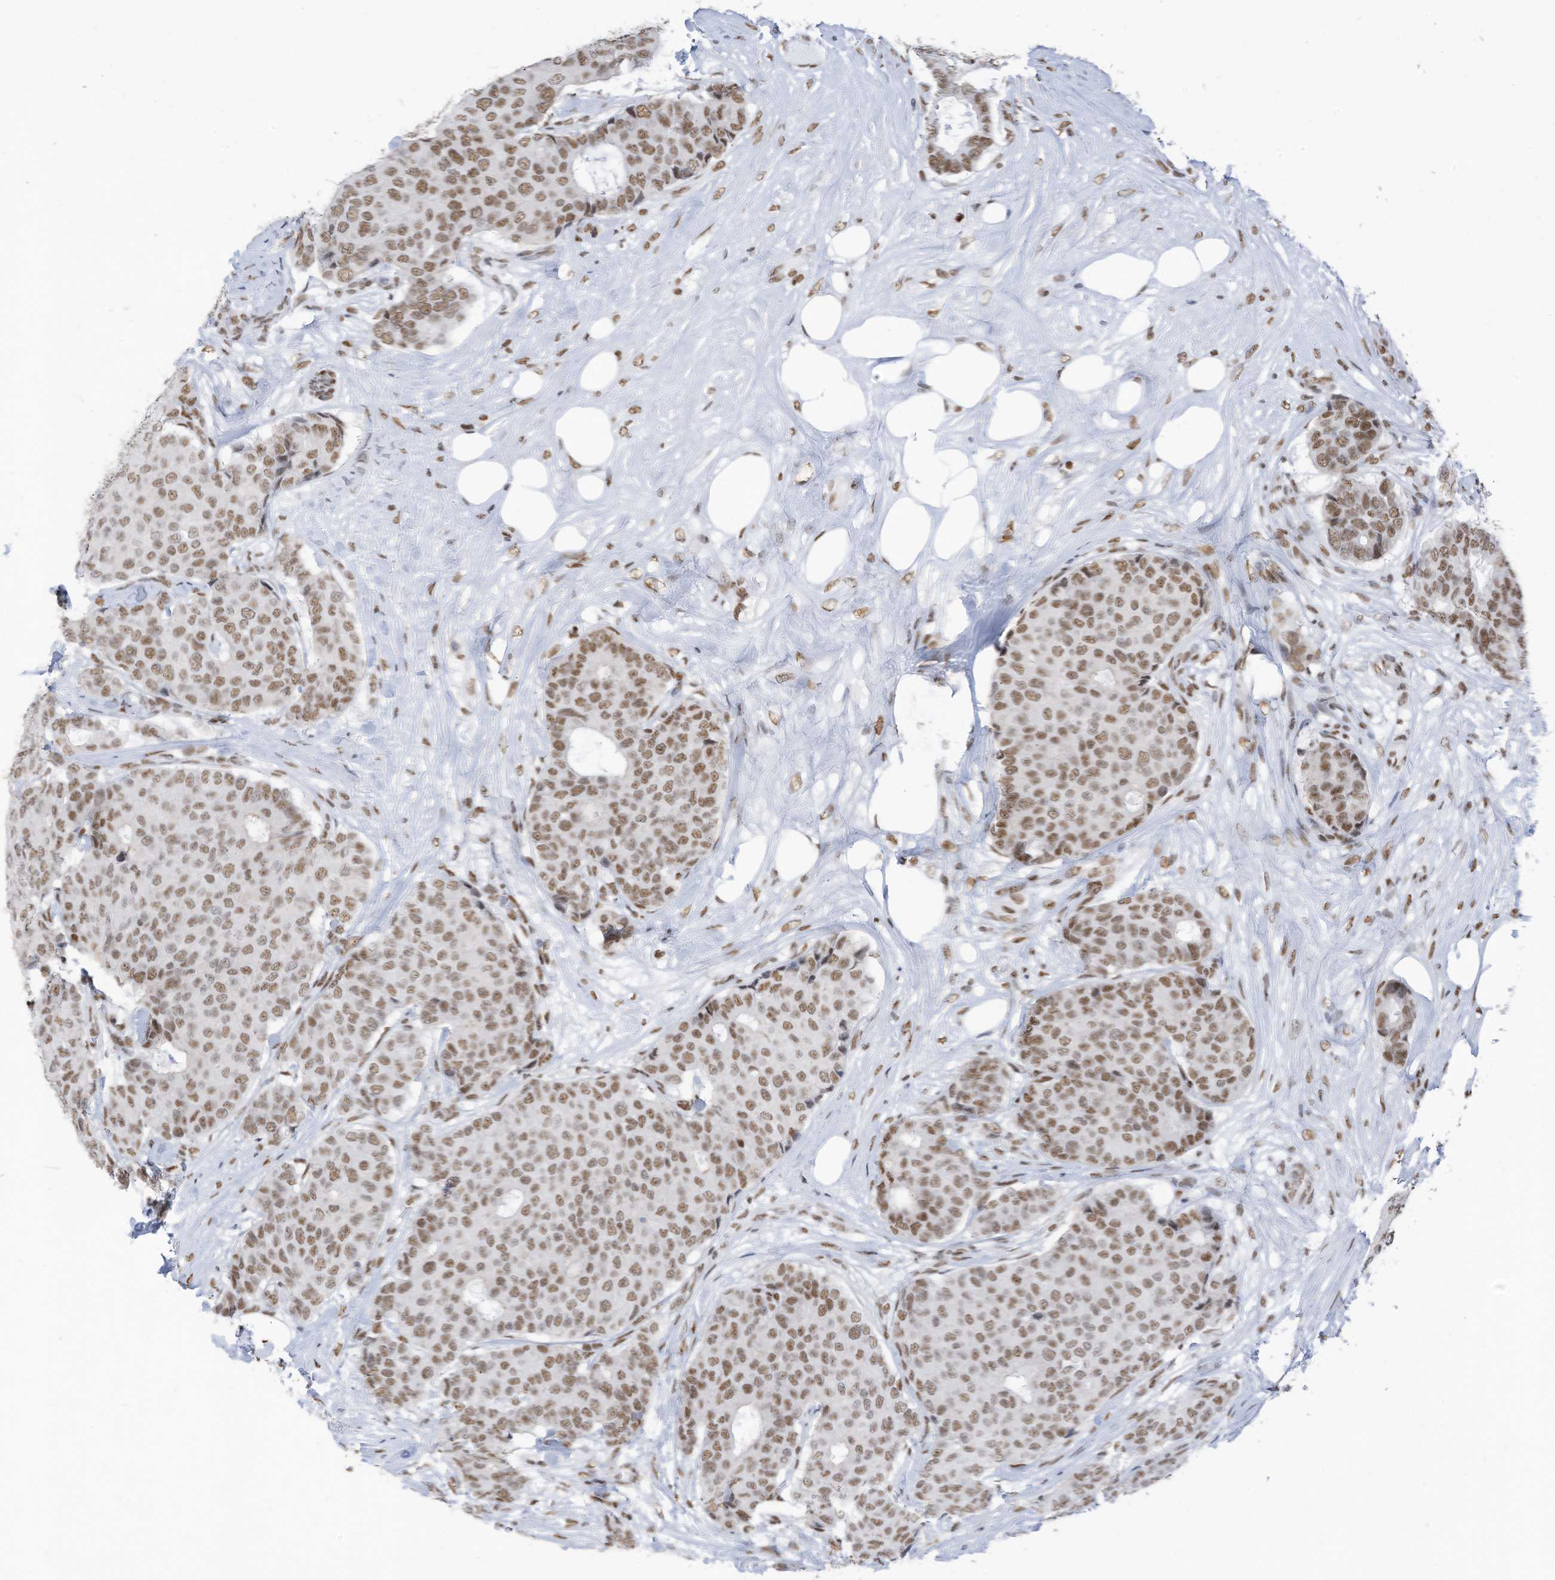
{"staining": {"intensity": "moderate", "quantity": ">75%", "location": "nuclear"}, "tissue": "breast cancer", "cell_type": "Tumor cells", "image_type": "cancer", "snomed": [{"axis": "morphology", "description": "Duct carcinoma"}, {"axis": "topography", "description": "Breast"}], "caption": "A brown stain shows moderate nuclear staining of a protein in breast cancer tumor cells.", "gene": "KHSRP", "patient": {"sex": "female", "age": 75}}